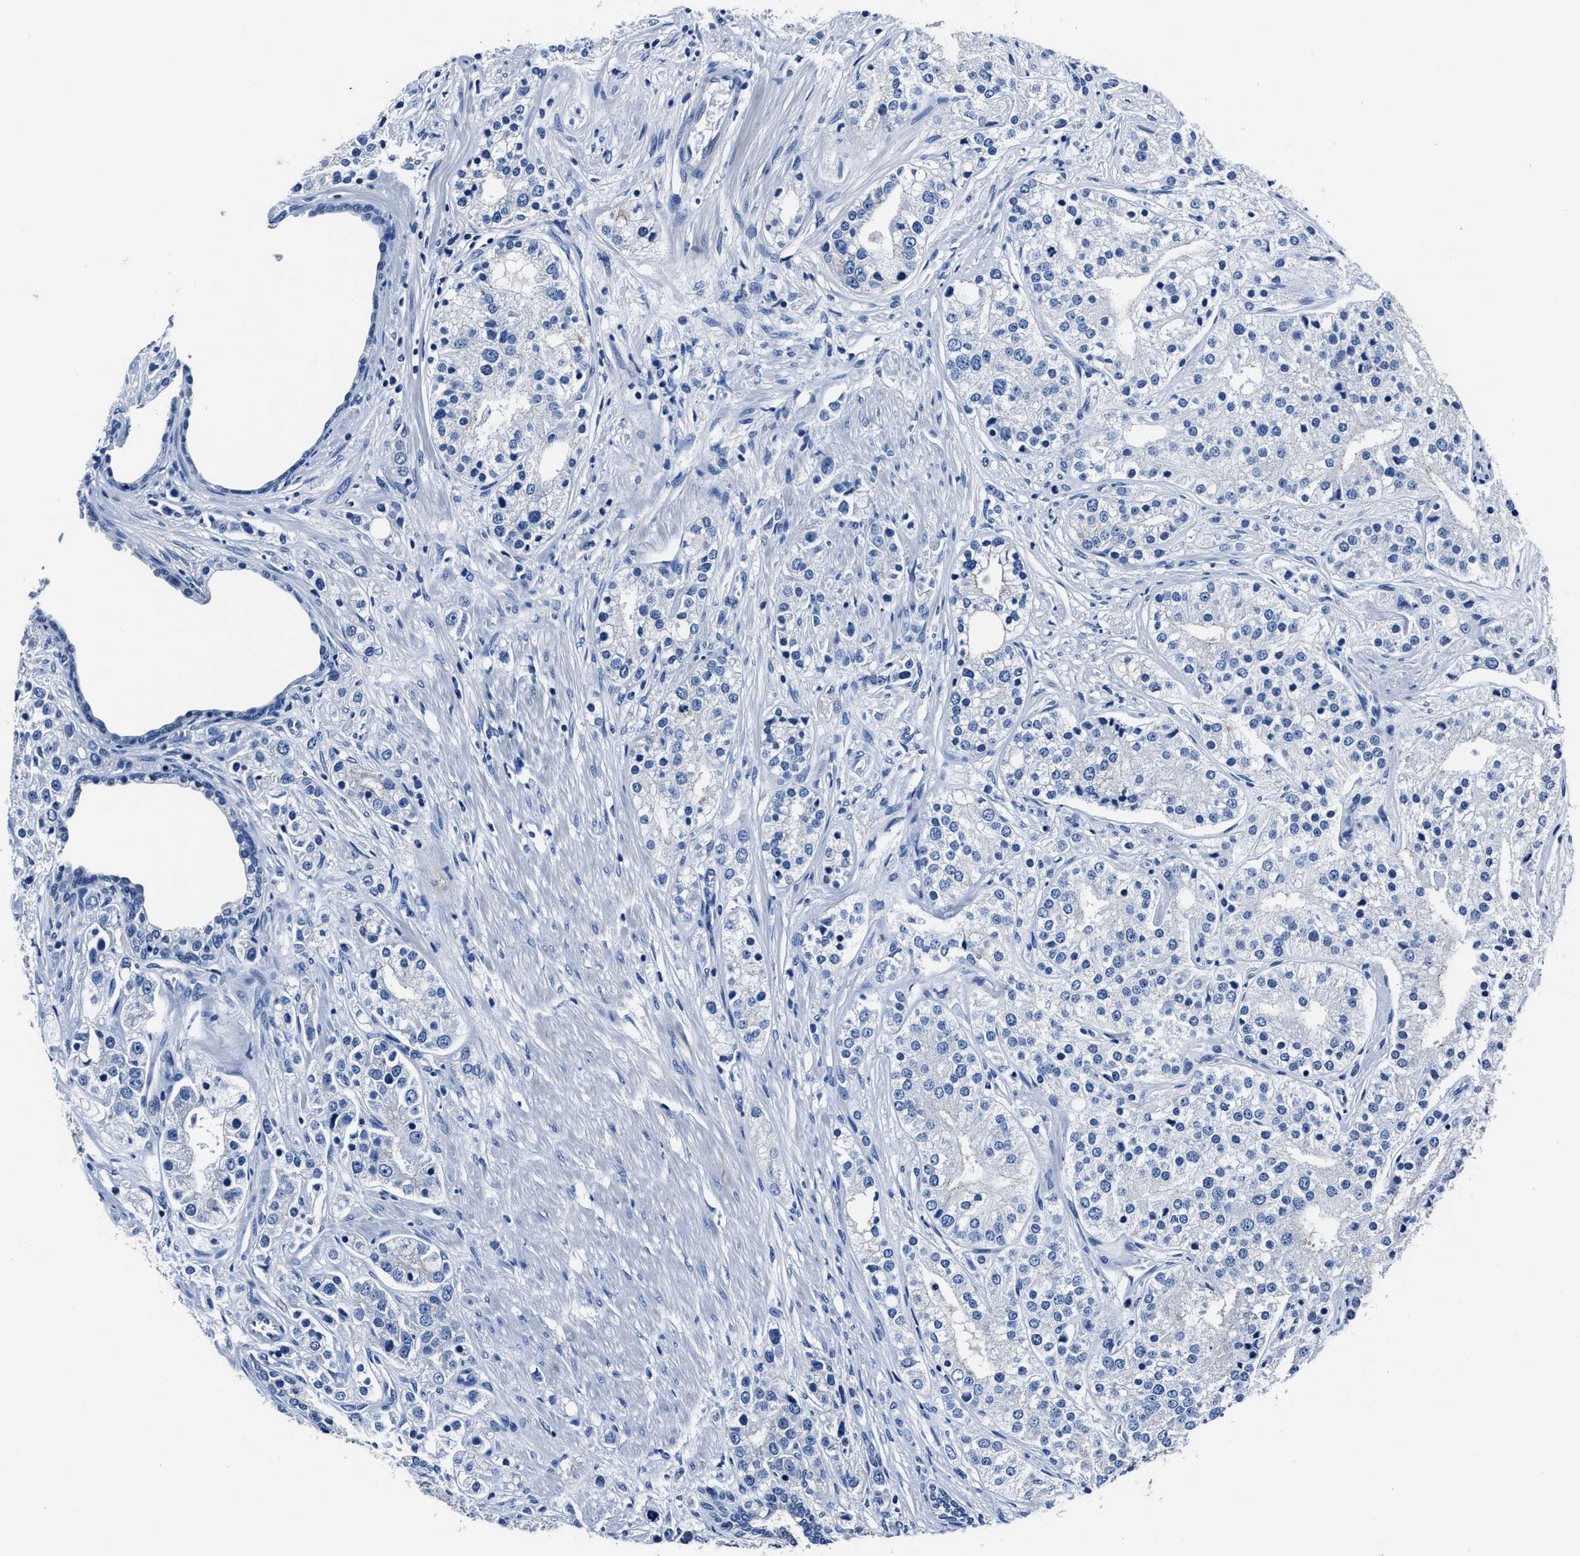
{"staining": {"intensity": "negative", "quantity": "none", "location": "none"}, "tissue": "prostate cancer", "cell_type": "Tumor cells", "image_type": "cancer", "snomed": [{"axis": "morphology", "description": "Adenocarcinoma, High grade"}, {"axis": "topography", "description": "Prostate"}], "caption": "IHC photomicrograph of prostate adenocarcinoma (high-grade) stained for a protein (brown), which reveals no staining in tumor cells.", "gene": "LMO7", "patient": {"sex": "male", "age": 50}}